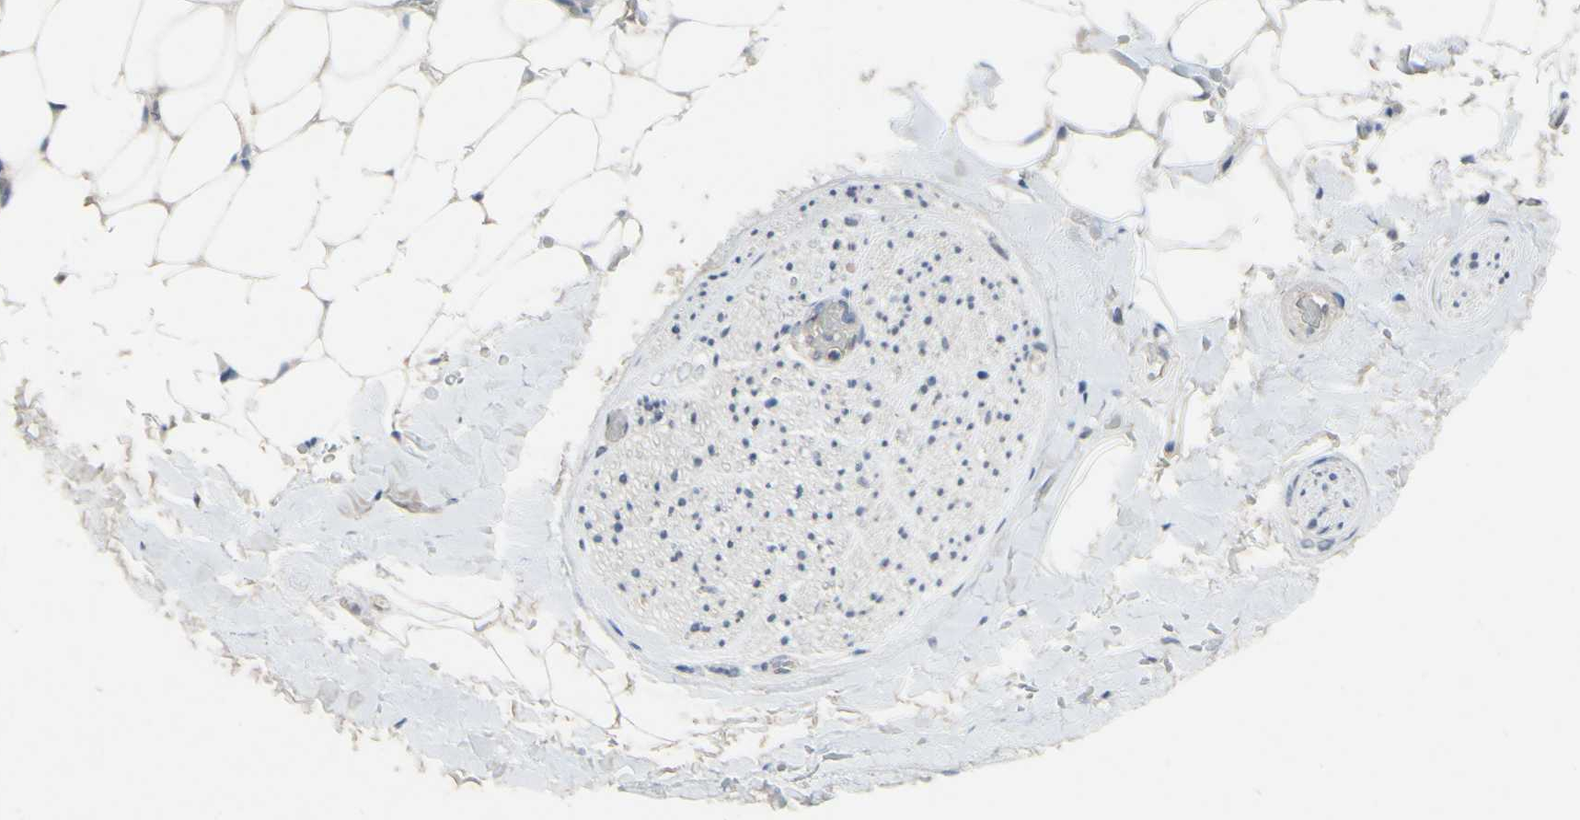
{"staining": {"intensity": "negative", "quantity": "none", "location": "none"}, "tissue": "adipose tissue", "cell_type": "Adipocytes", "image_type": "normal", "snomed": [{"axis": "morphology", "description": "Normal tissue, NOS"}, {"axis": "topography", "description": "Peripheral nerve tissue"}], "caption": "Immunohistochemistry (IHC) image of benign adipose tissue: adipose tissue stained with DAB displays no significant protein staining in adipocytes. (DAB immunohistochemistry (IHC), high magnification).", "gene": "CDCP1", "patient": {"sex": "male", "age": 70}}